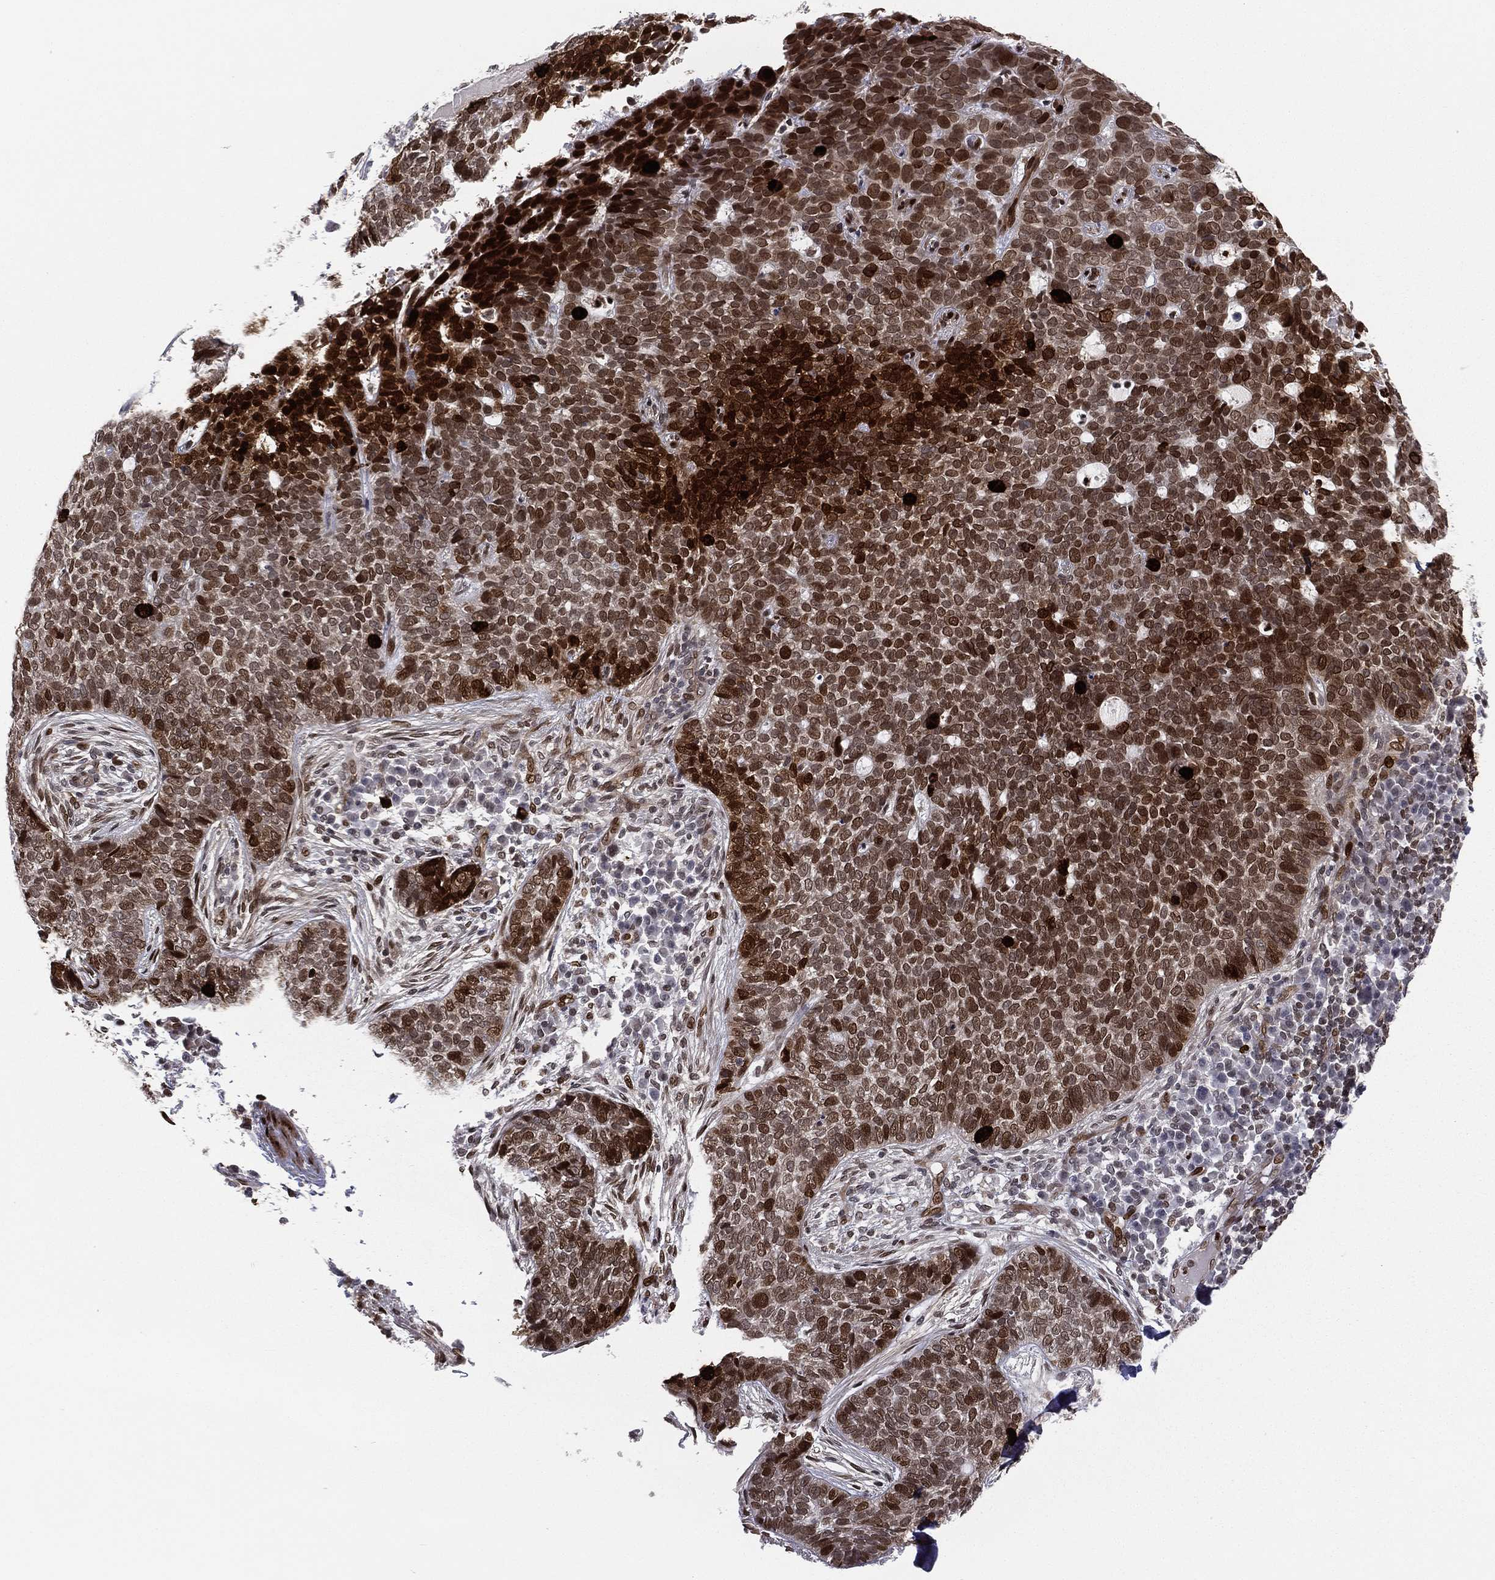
{"staining": {"intensity": "strong", "quantity": "25%-75%", "location": "nuclear"}, "tissue": "skin cancer", "cell_type": "Tumor cells", "image_type": "cancer", "snomed": [{"axis": "morphology", "description": "Basal cell carcinoma"}, {"axis": "topography", "description": "Skin"}], "caption": "Immunohistochemical staining of human basal cell carcinoma (skin) exhibits strong nuclear protein staining in about 25%-75% of tumor cells. (DAB (3,3'-diaminobenzidine) IHC with brightfield microscopy, high magnification).", "gene": "LMNB1", "patient": {"sex": "female", "age": 69}}